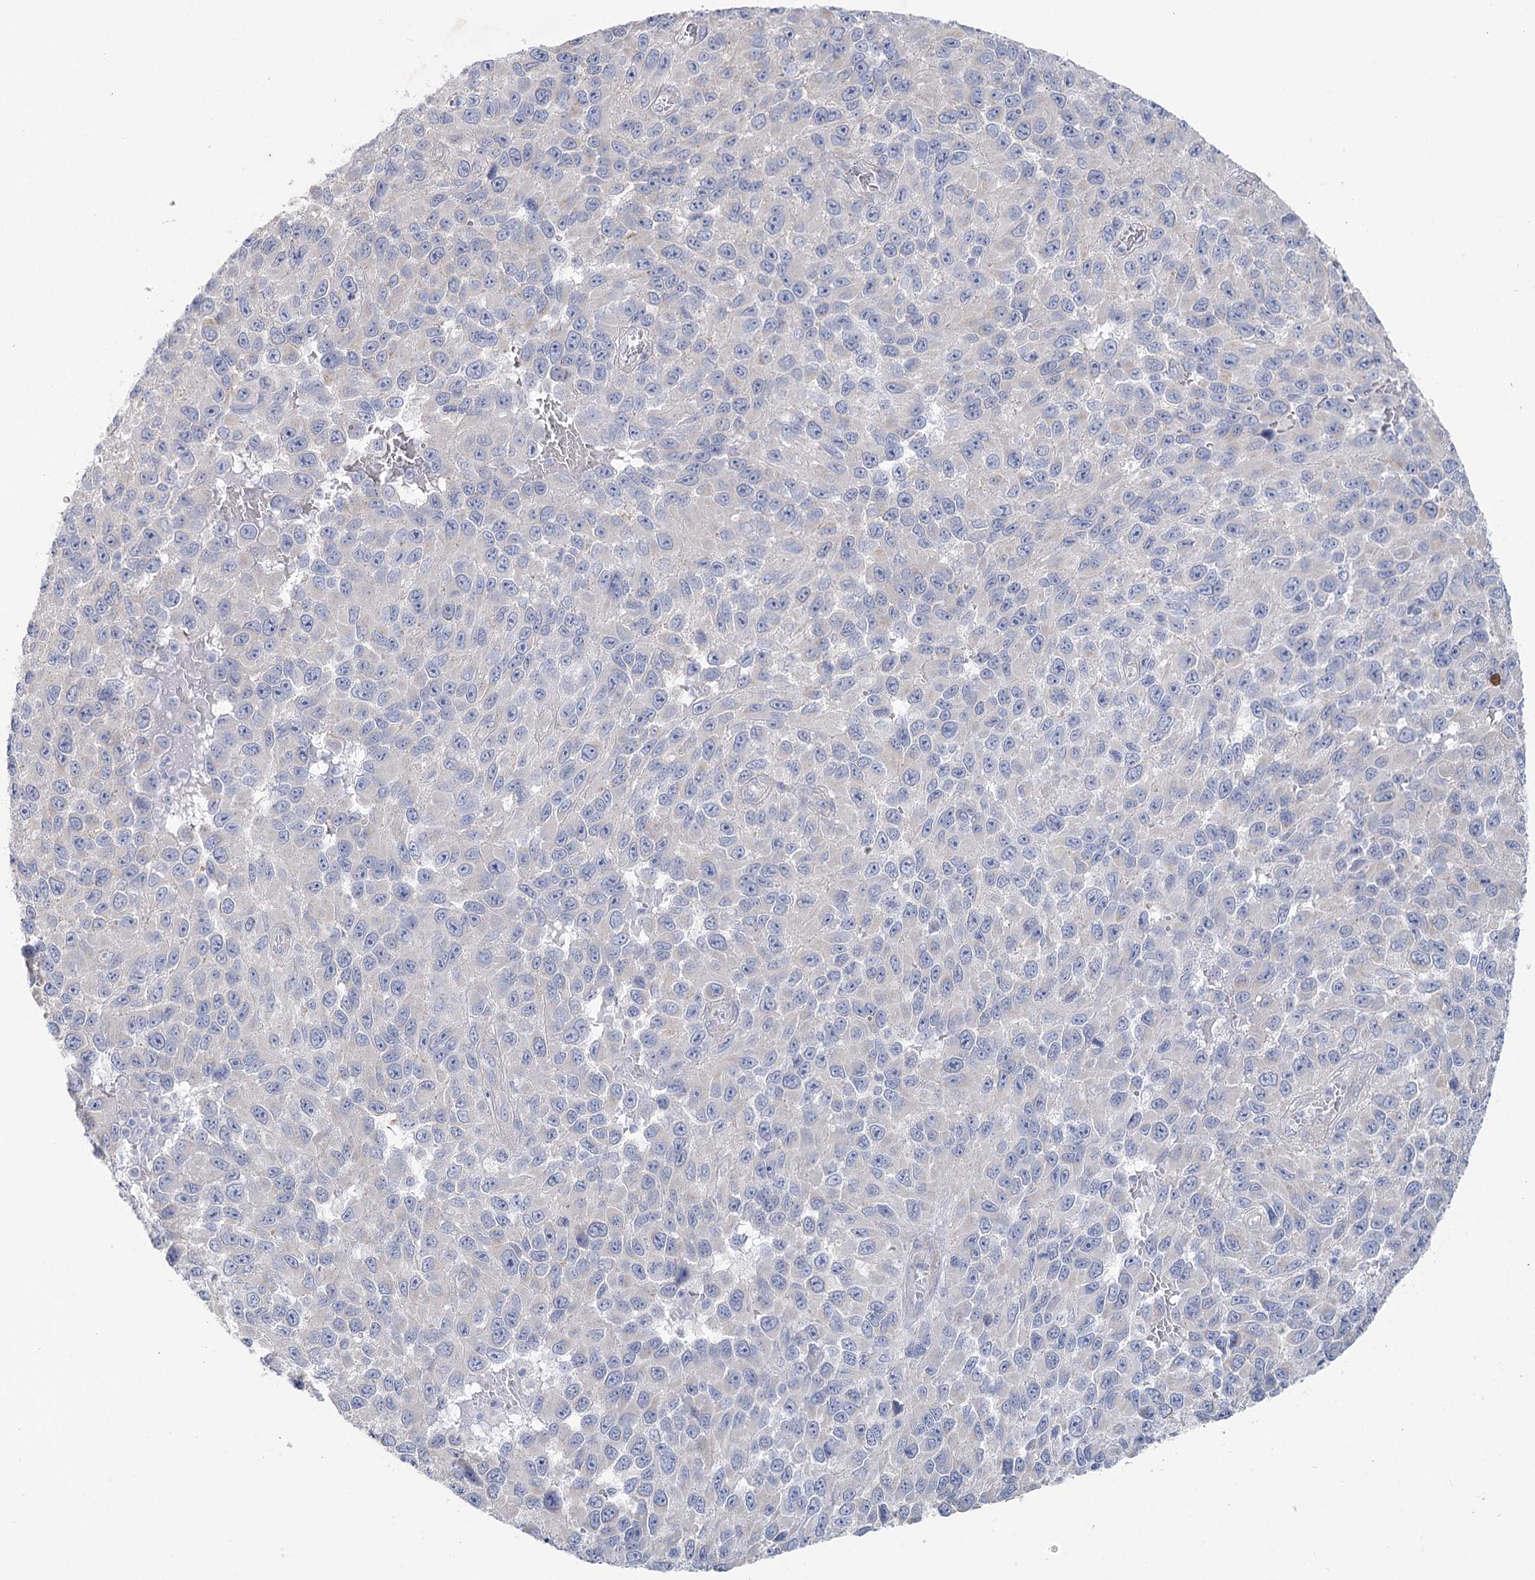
{"staining": {"intensity": "negative", "quantity": "none", "location": "none"}, "tissue": "melanoma", "cell_type": "Tumor cells", "image_type": "cancer", "snomed": [{"axis": "morphology", "description": "Normal tissue, NOS"}, {"axis": "morphology", "description": "Malignant melanoma, NOS"}, {"axis": "topography", "description": "Skin"}], "caption": "Immunohistochemistry of human melanoma reveals no expression in tumor cells.", "gene": "CCDC88A", "patient": {"sex": "female", "age": 96}}